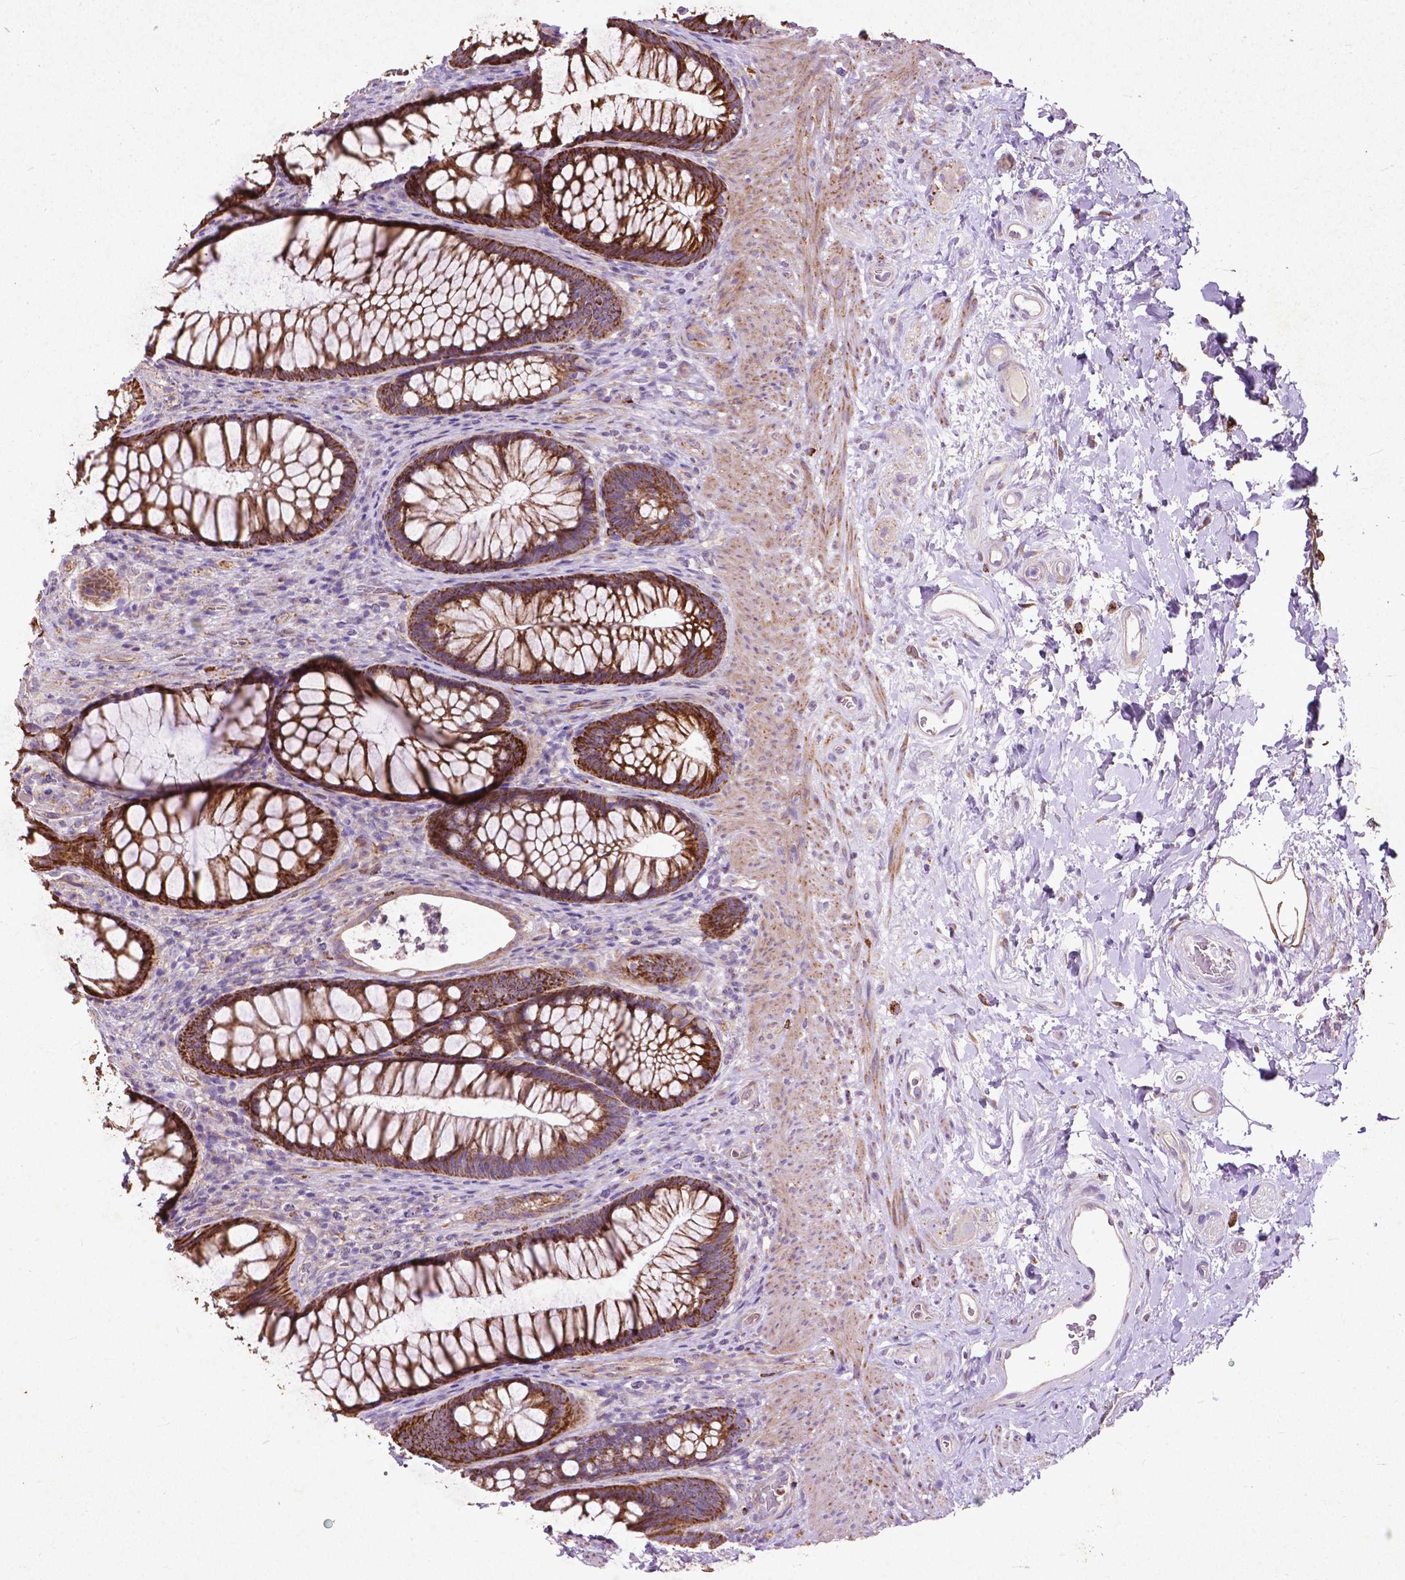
{"staining": {"intensity": "strong", "quantity": ">75%", "location": "cytoplasmic/membranous"}, "tissue": "rectum", "cell_type": "Glandular cells", "image_type": "normal", "snomed": [{"axis": "morphology", "description": "Normal tissue, NOS"}, {"axis": "topography", "description": "Smooth muscle"}, {"axis": "topography", "description": "Rectum"}], "caption": "The photomicrograph reveals a brown stain indicating the presence of a protein in the cytoplasmic/membranous of glandular cells in rectum.", "gene": "THEGL", "patient": {"sex": "male", "age": 53}}